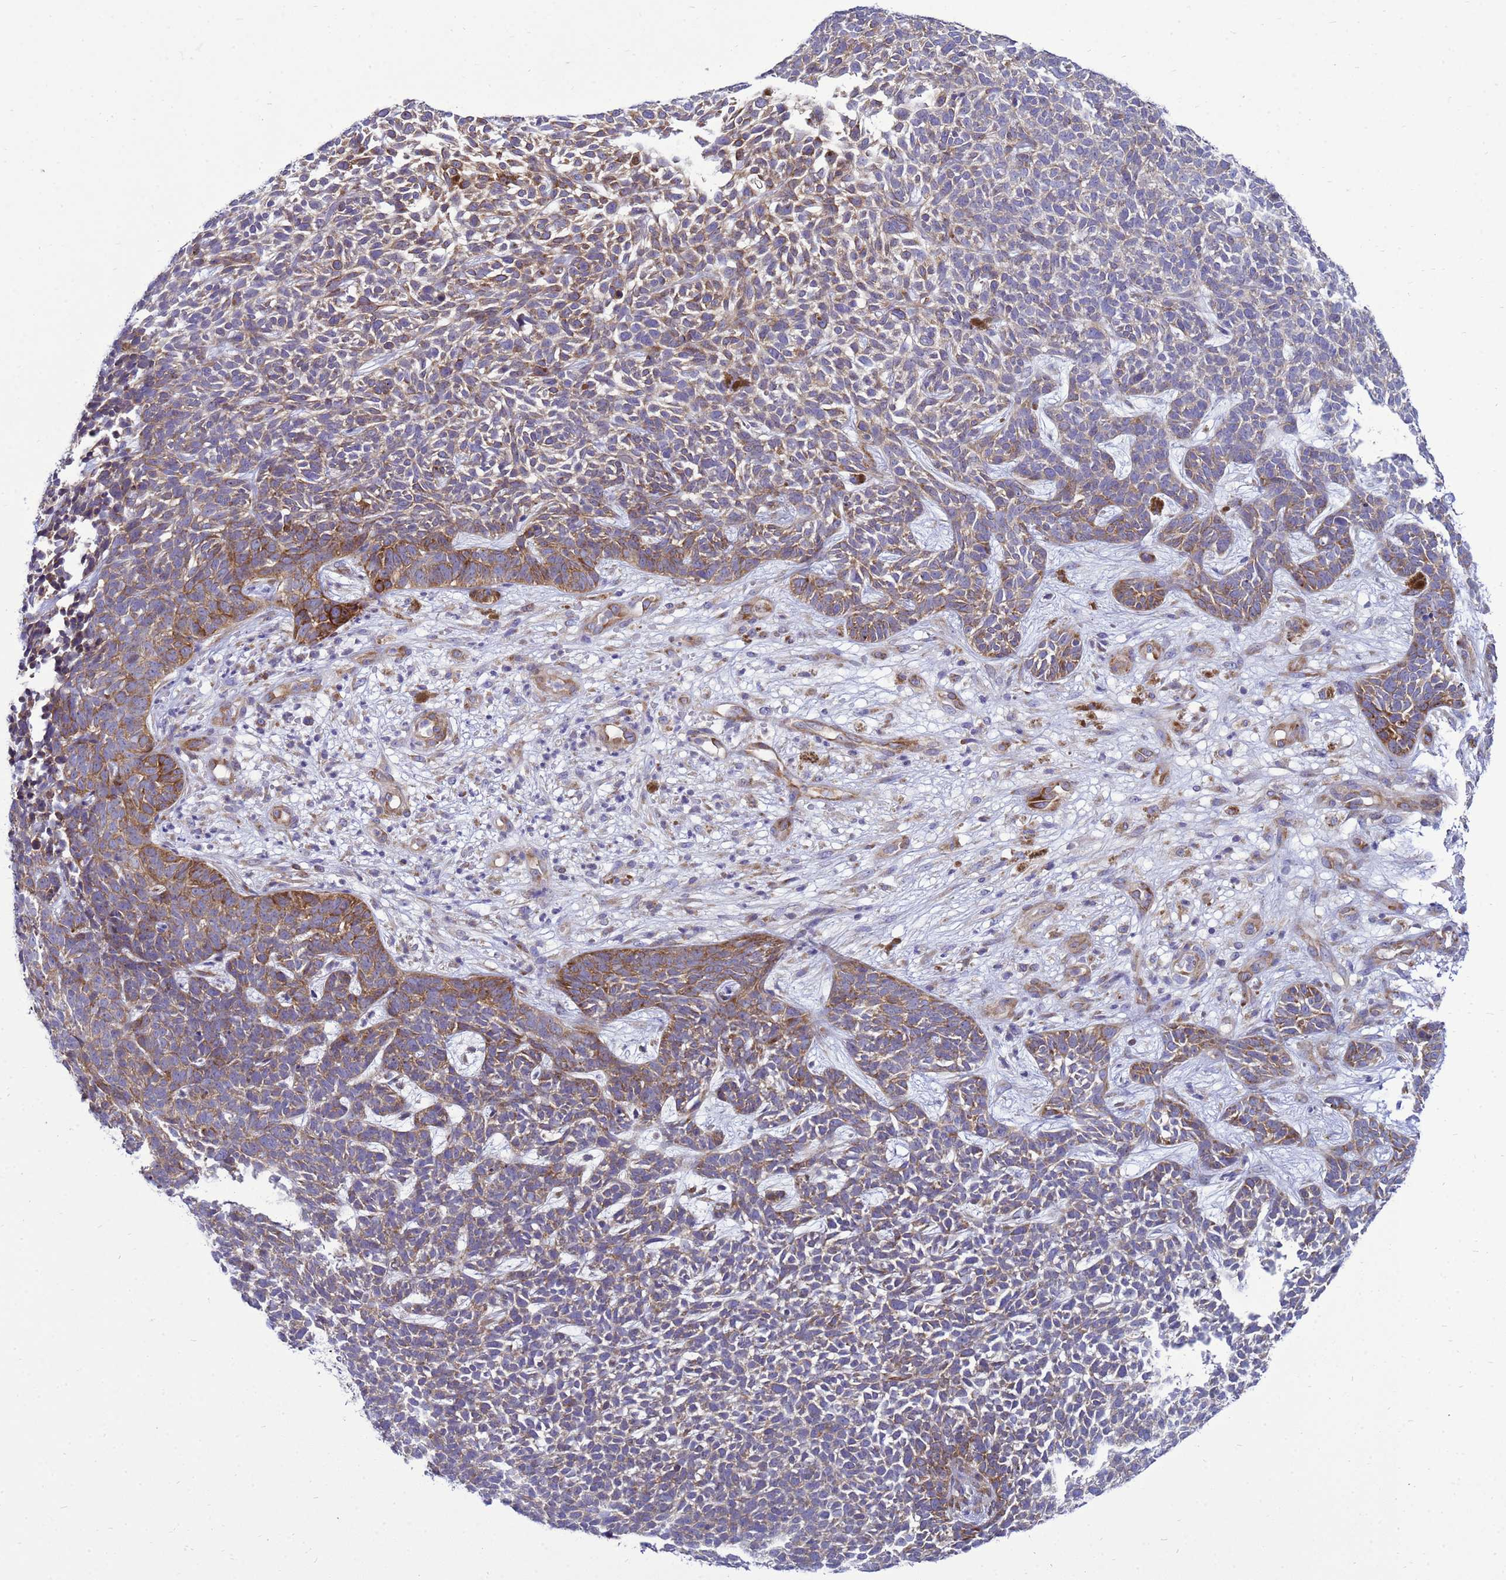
{"staining": {"intensity": "moderate", "quantity": "25%-75%", "location": "cytoplasmic/membranous"}, "tissue": "skin cancer", "cell_type": "Tumor cells", "image_type": "cancer", "snomed": [{"axis": "morphology", "description": "Basal cell carcinoma"}, {"axis": "topography", "description": "Skin"}], "caption": "Human skin cancer stained for a protein (brown) demonstrates moderate cytoplasmic/membranous positive positivity in about 25%-75% of tumor cells.", "gene": "MON1B", "patient": {"sex": "female", "age": 84}}